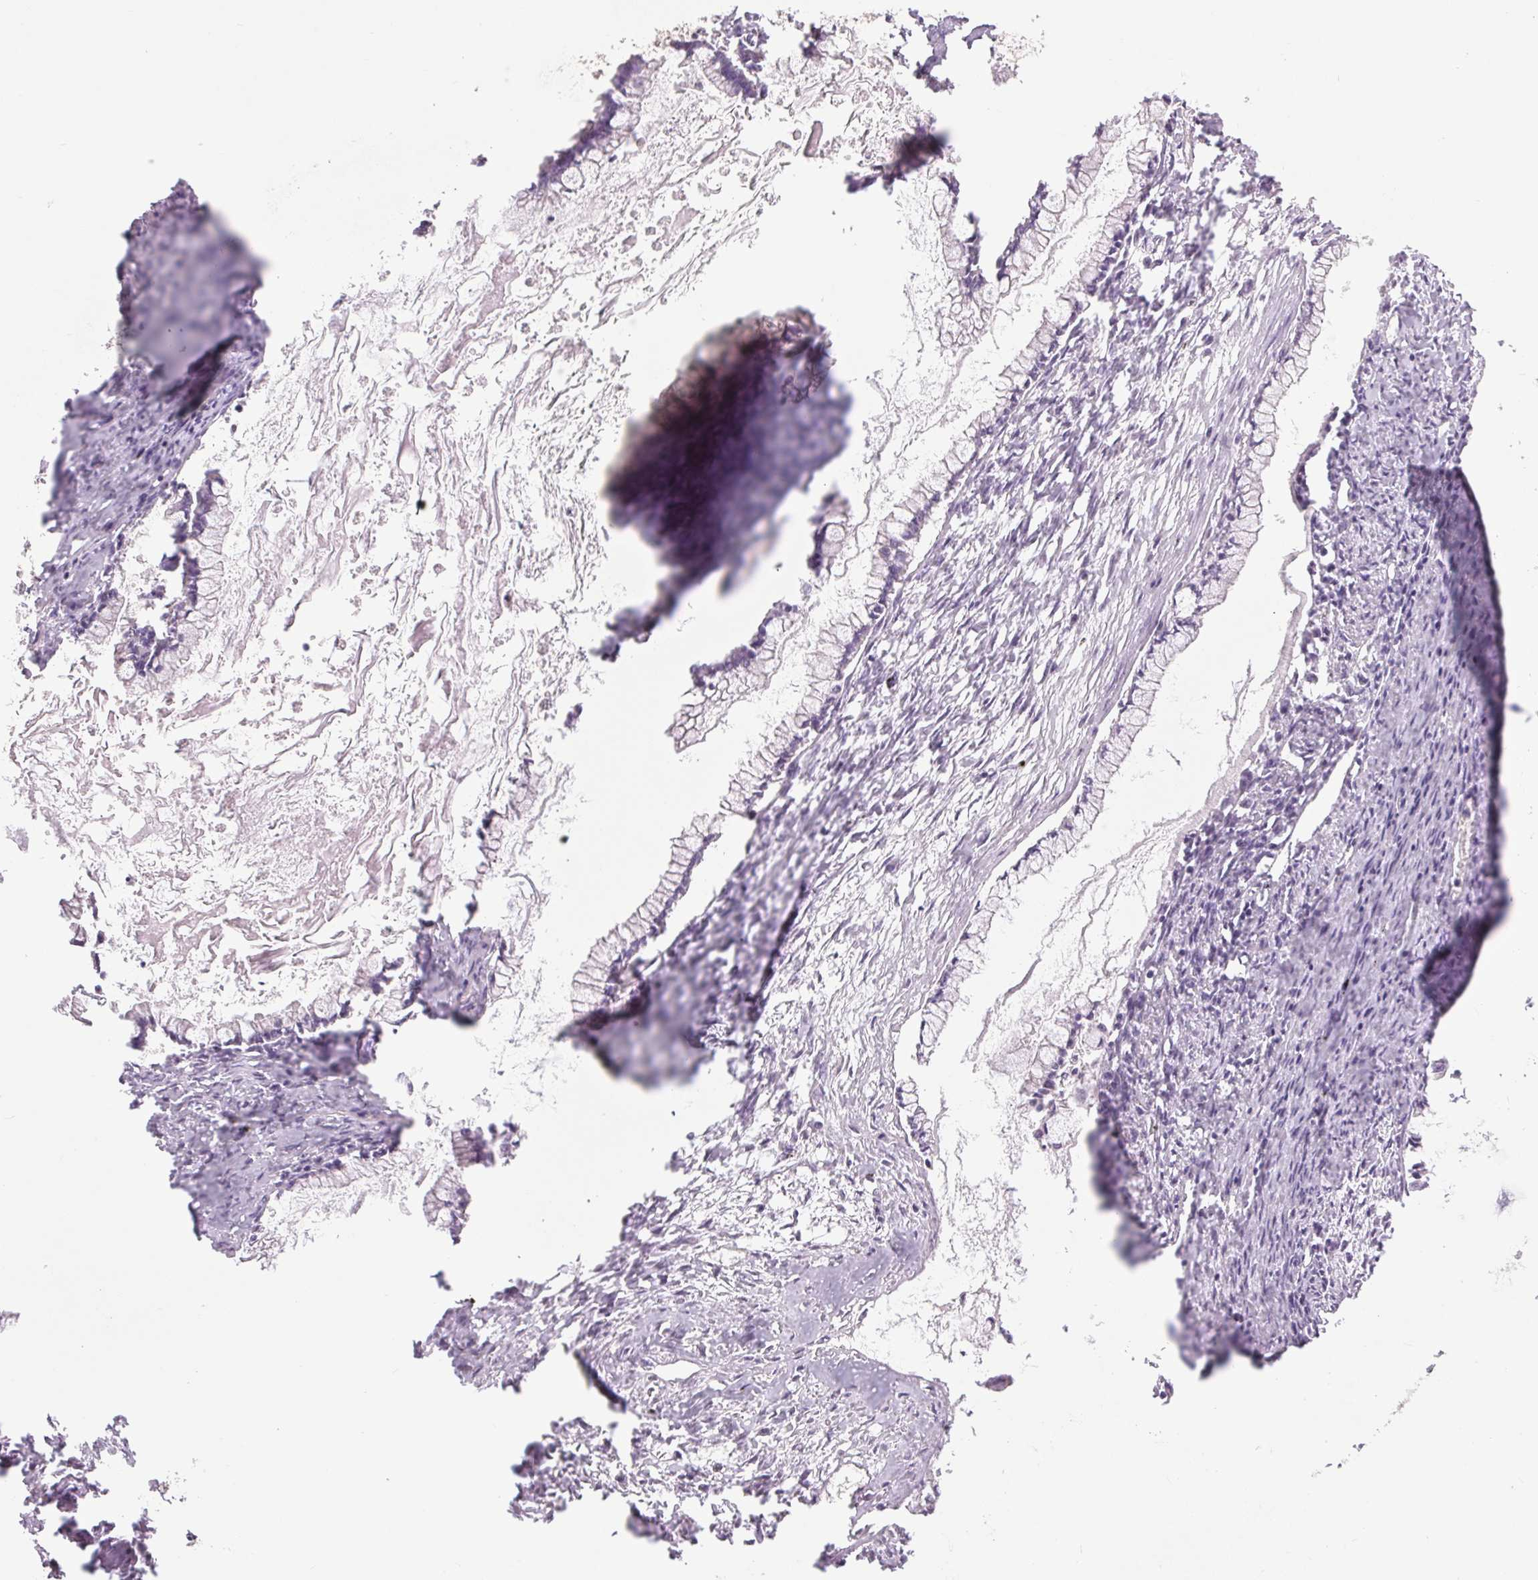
{"staining": {"intensity": "negative", "quantity": "none", "location": "none"}, "tissue": "ovarian cancer", "cell_type": "Tumor cells", "image_type": "cancer", "snomed": [{"axis": "morphology", "description": "Cystadenocarcinoma, mucinous, NOS"}, {"axis": "topography", "description": "Ovary"}], "caption": "A micrograph of human ovarian mucinous cystadenocarcinoma is negative for staining in tumor cells.", "gene": "COX6A1", "patient": {"sex": "female", "age": 67}}